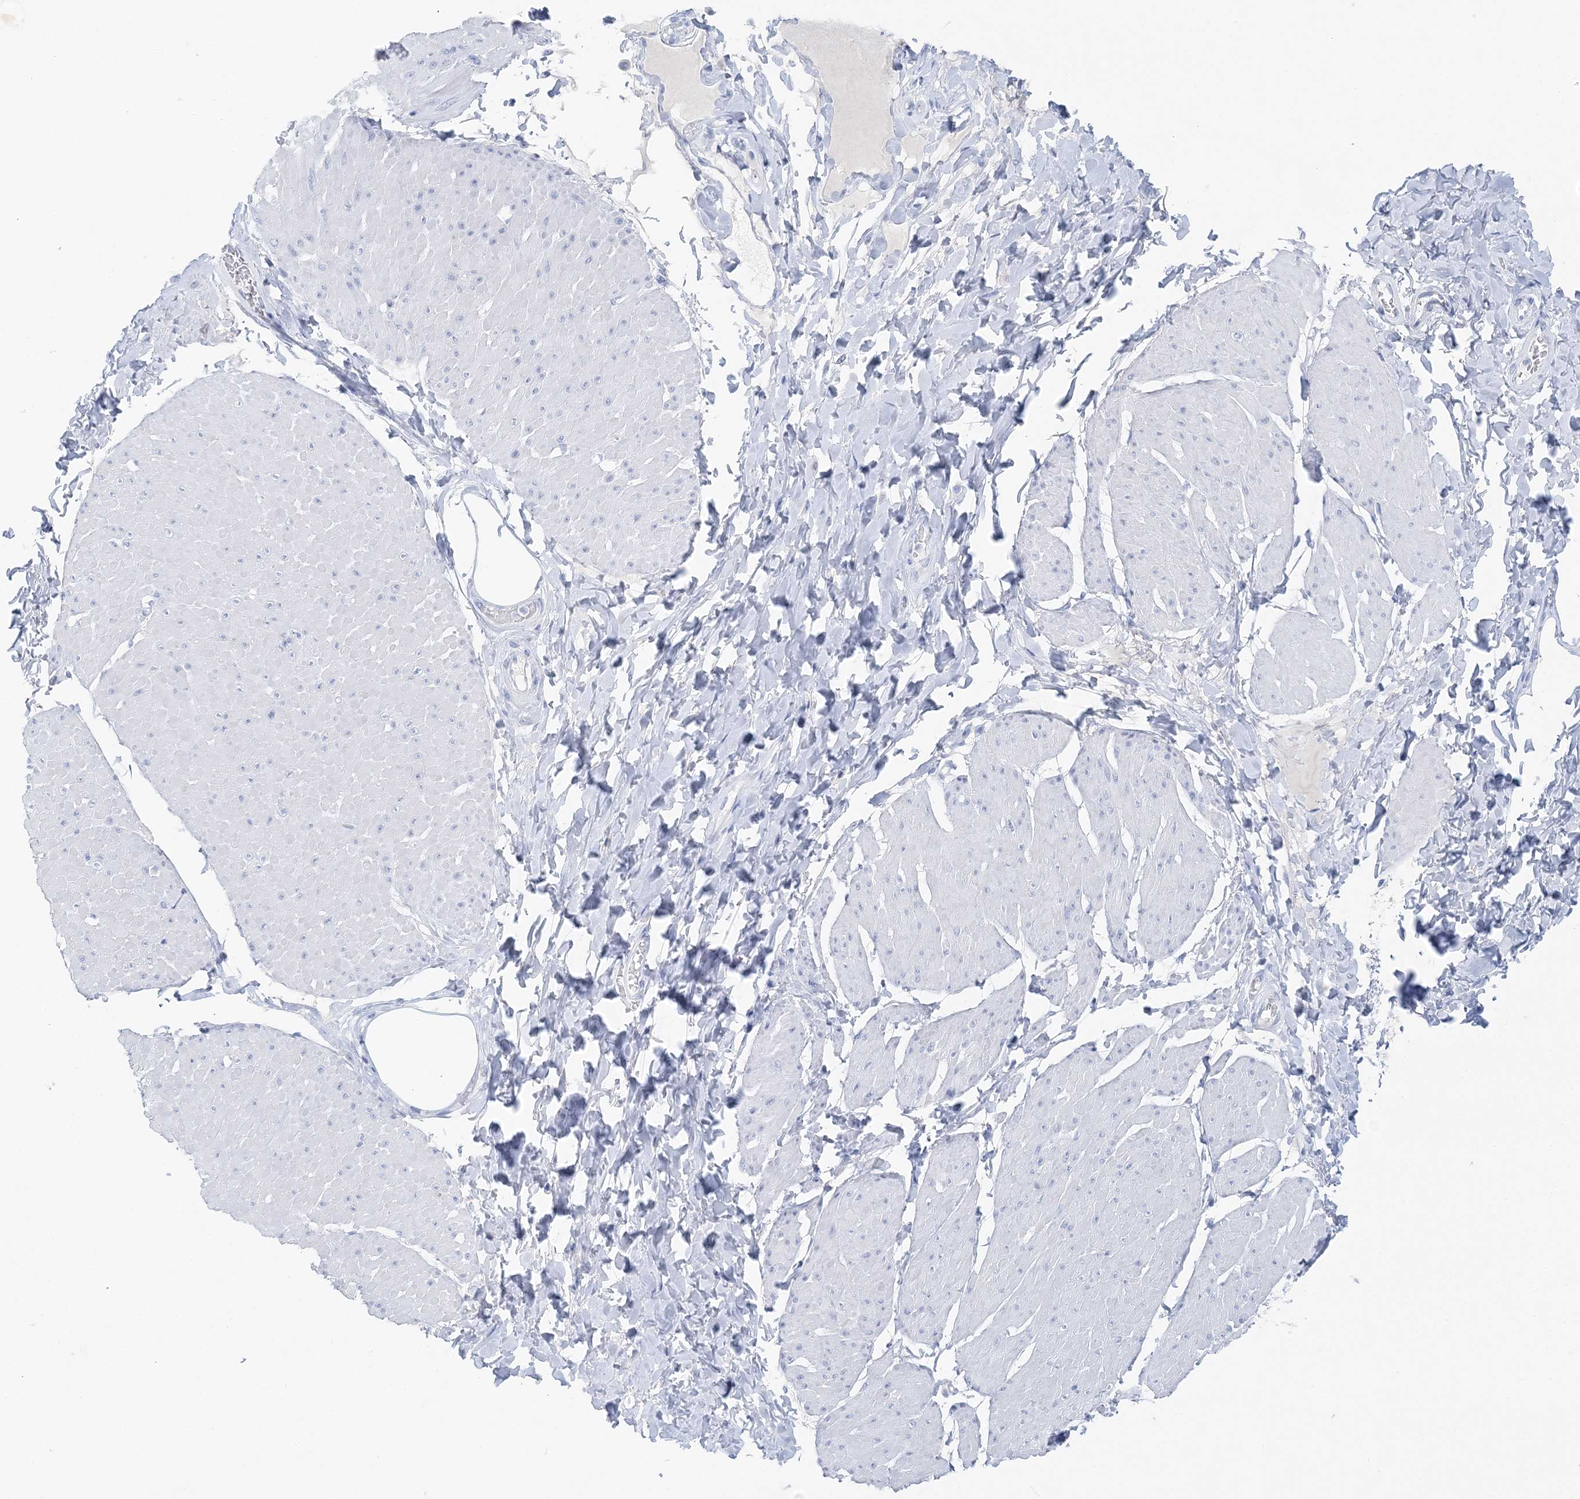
{"staining": {"intensity": "negative", "quantity": "none", "location": "none"}, "tissue": "smooth muscle", "cell_type": "Smooth muscle cells", "image_type": "normal", "snomed": [{"axis": "morphology", "description": "Urothelial carcinoma, High grade"}, {"axis": "topography", "description": "Urinary bladder"}], "caption": "An immunohistochemistry image of benign smooth muscle is shown. There is no staining in smooth muscle cells of smooth muscle. (Stains: DAB (3,3'-diaminobenzidine) IHC with hematoxylin counter stain, Microscopy: brightfield microscopy at high magnification).", "gene": "SLC5A6", "patient": {"sex": "male", "age": 46}}